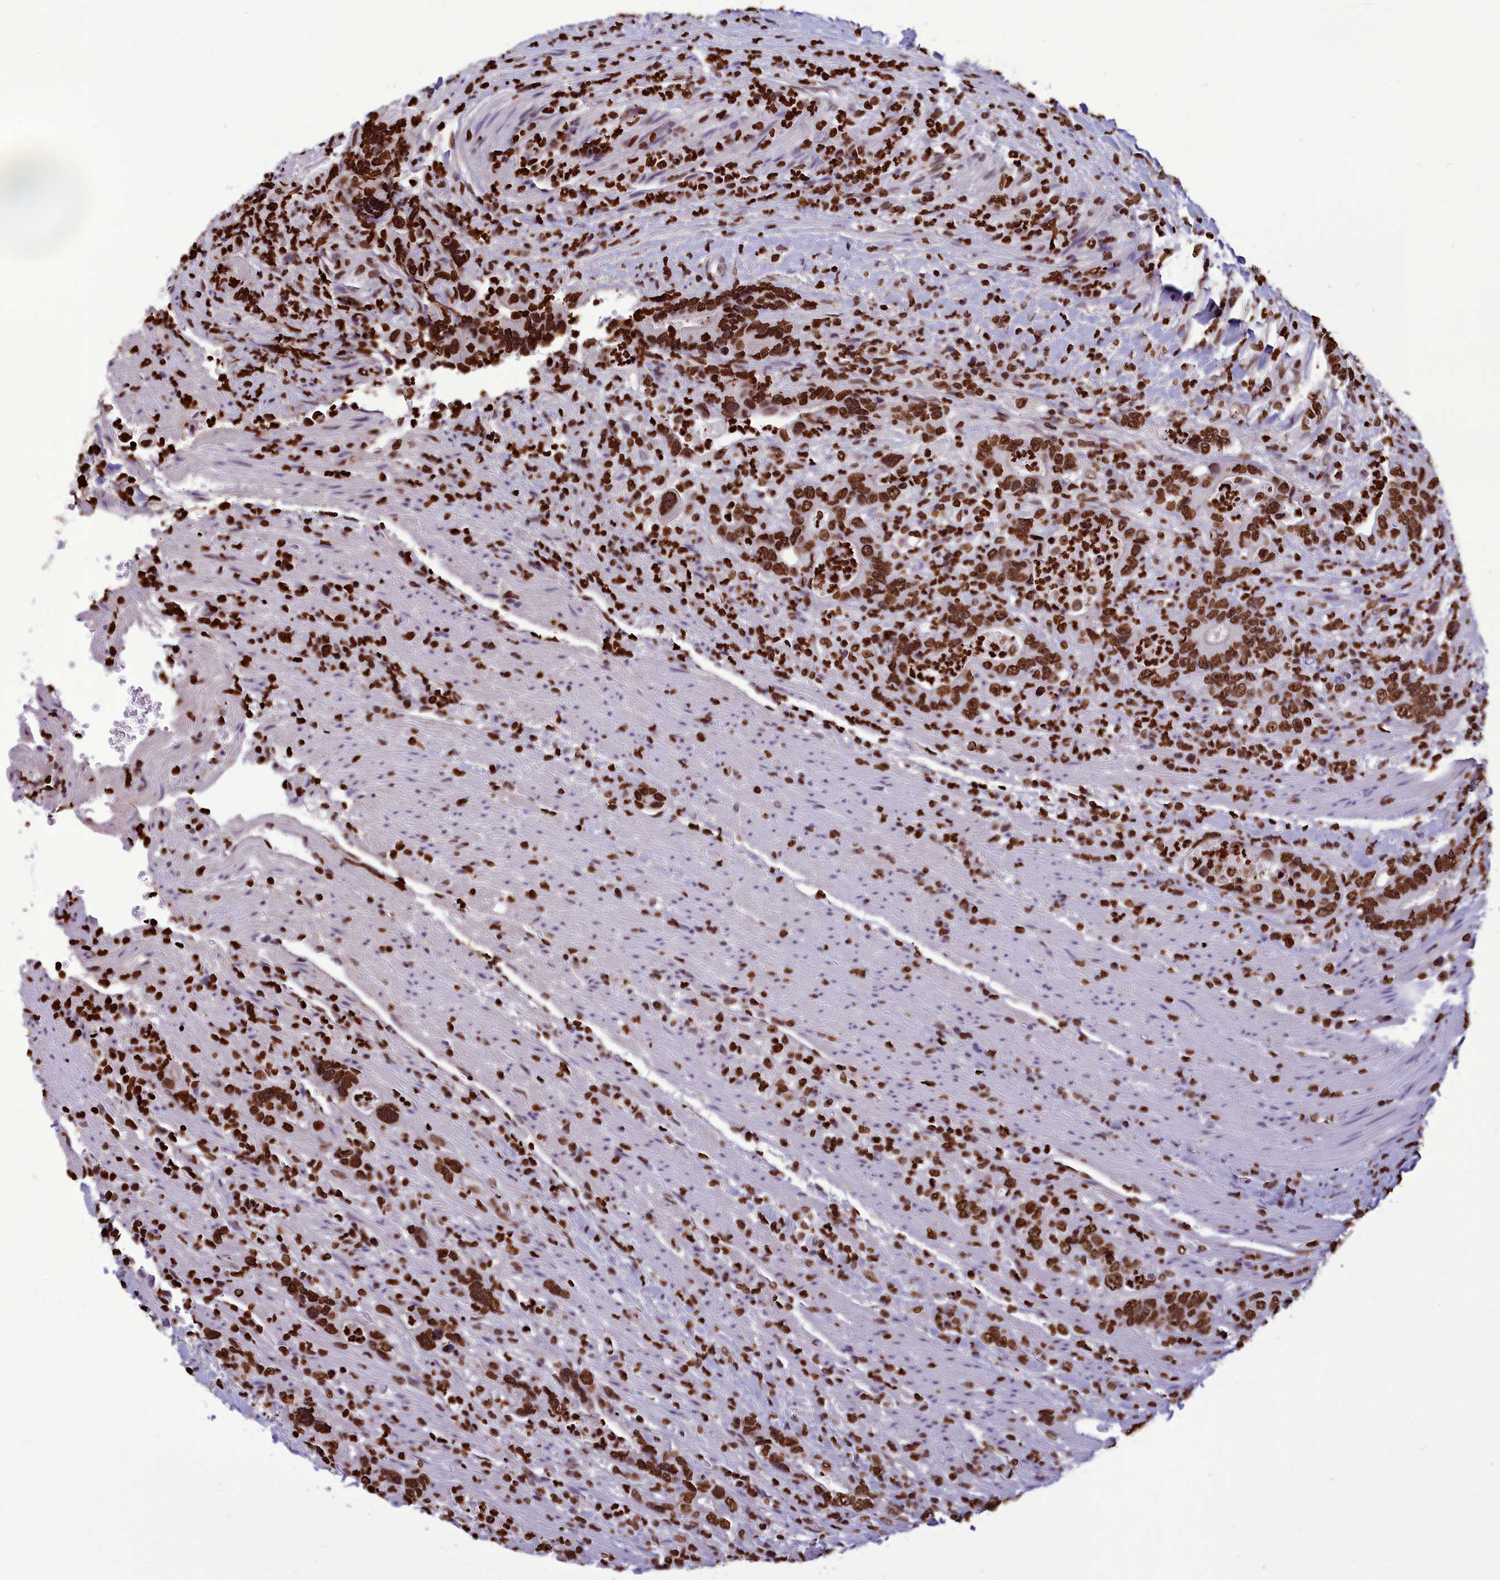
{"staining": {"intensity": "strong", "quantity": ">75%", "location": "nuclear"}, "tissue": "colorectal cancer", "cell_type": "Tumor cells", "image_type": "cancer", "snomed": [{"axis": "morphology", "description": "Adenocarcinoma, NOS"}, {"axis": "topography", "description": "Colon"}], "caption": "DAB immunohistochemical staining of colorectal adenocarcinoma shows strong nuclear protein expression in approximately >75% of tumor cells. Nuclei are stained in blue.", "gene": "AKAP17A", "patient": {"sex": "female", "age": 75}}